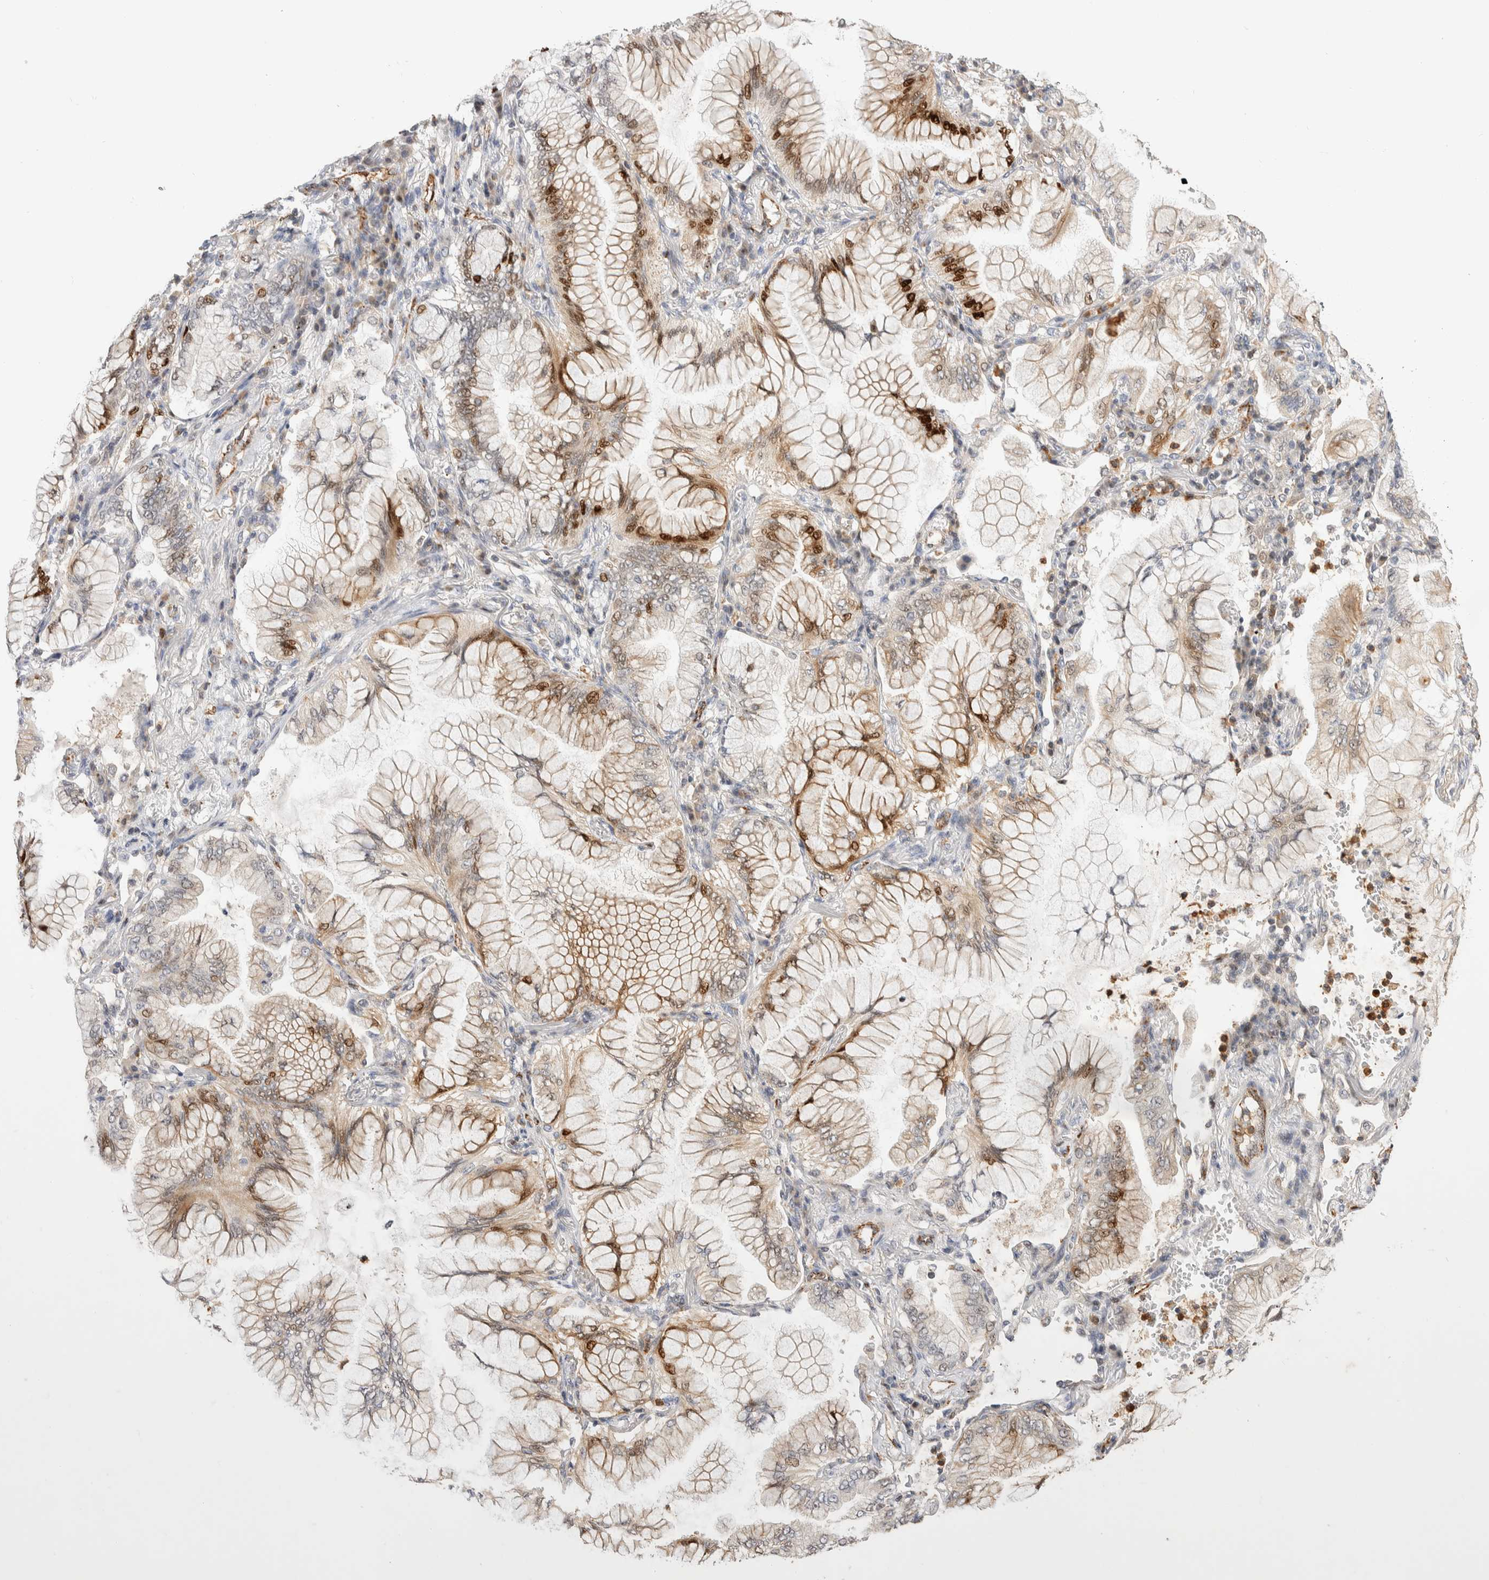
{"staining": {"intensity": "strong", "quantity": "<25%", "location": "nuclear"}, "tissue": "lung cancer", "cell_type": "Tumor cells", "image_type": "cancer", "snomed": [{"axis": "morphology", "description": "Adenocarcinoma, NOS"}, {"axis": "topography", "description": "Lung"}], "caption": "Immunohistochemical staining of lung adenocarcinoma reveals strong nuclear protein expression in approximately <25% of tumor cells. (DAB (3,3'-diaminobenzidine) IHC, brown staining for protein, blue staining for nuclei).", "gene": "NSMAF", "patient": {"sex": "female", "age": 70}}